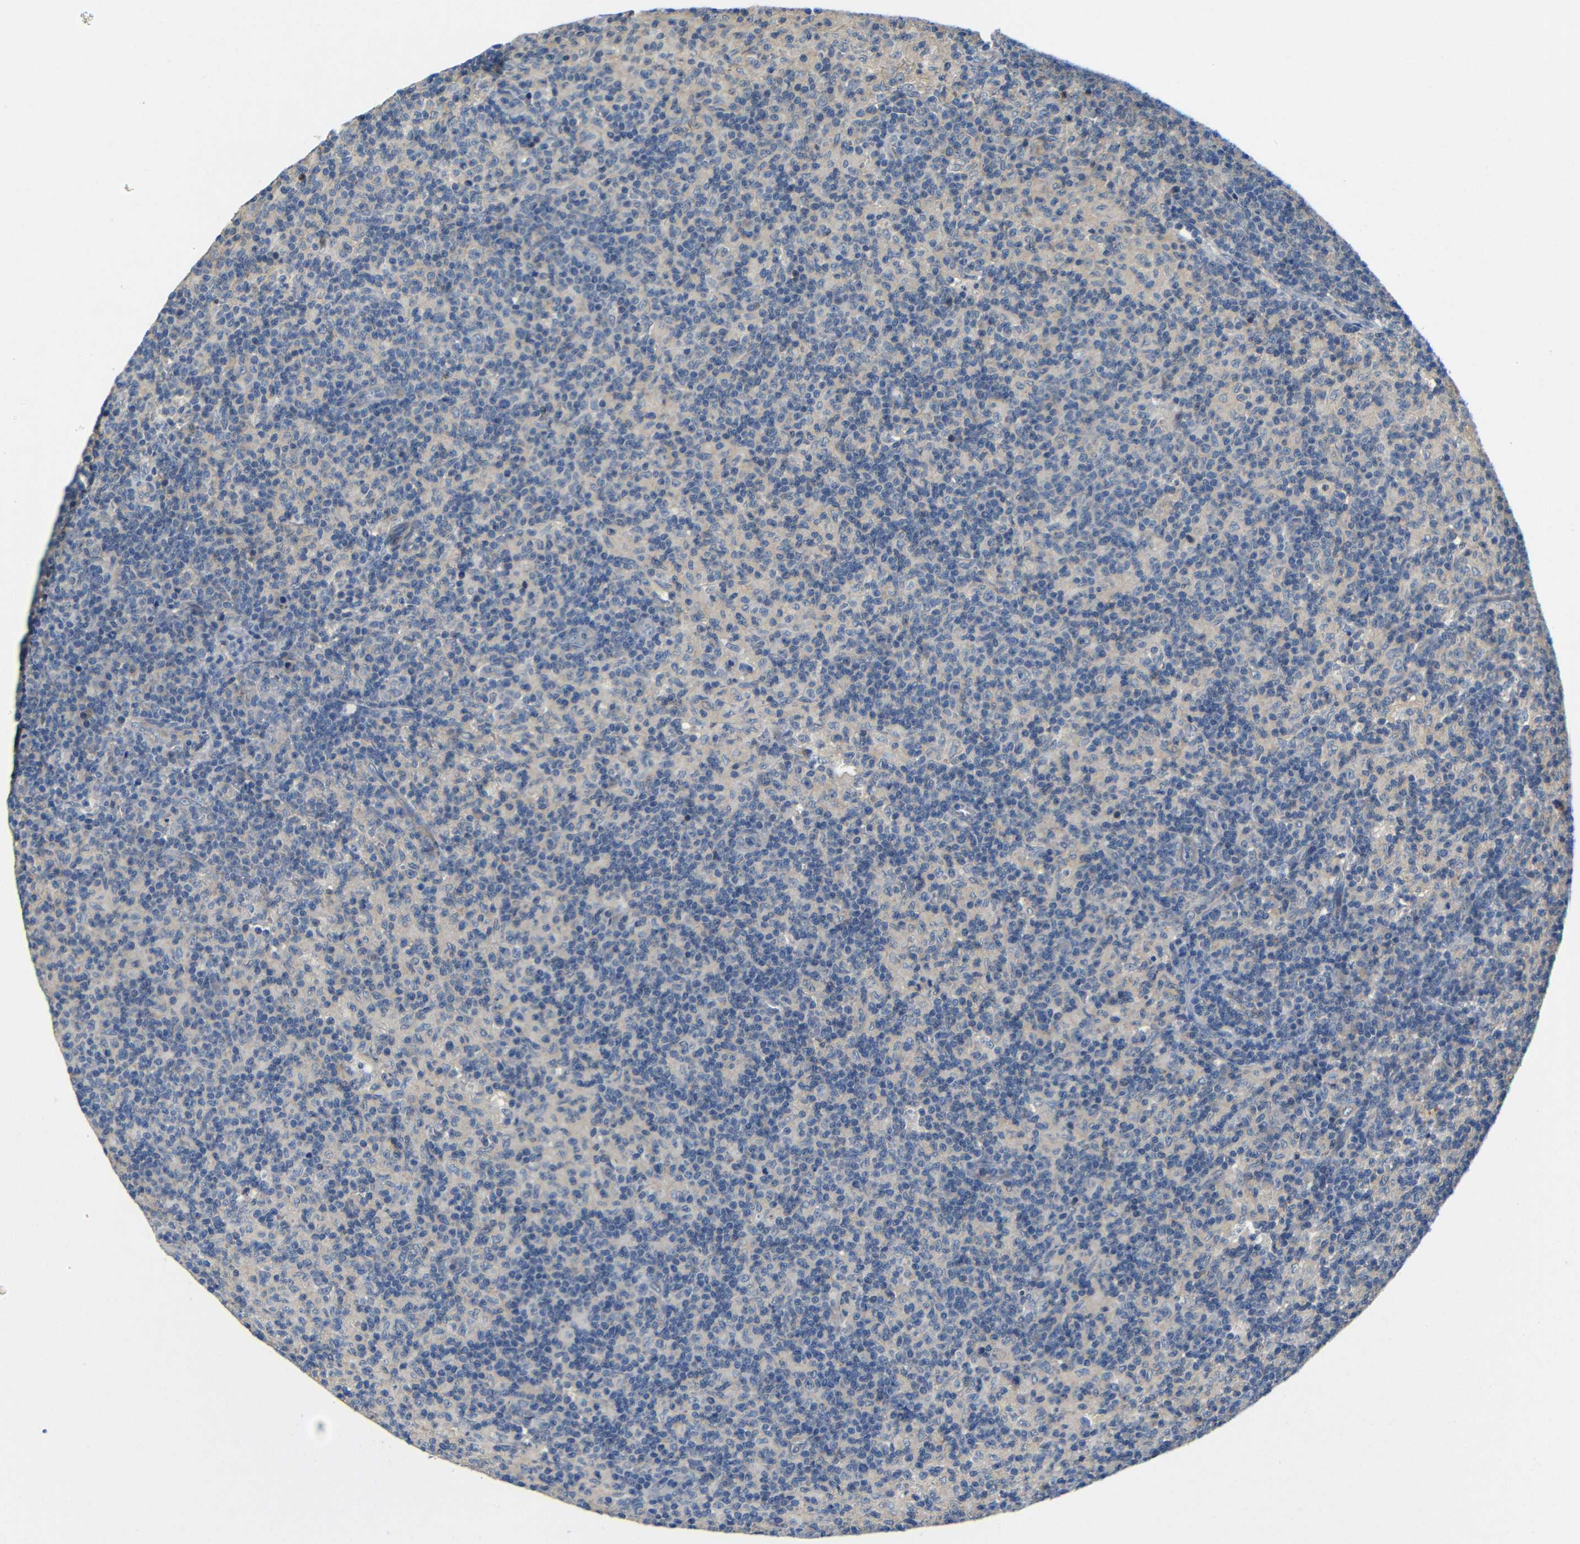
{"staining": {"intensity": "negative", "quantity": "none", "location": "none"}, "tissue": "lymph node", "cell_type": "Germinal center cells", "image_type": "normal", "snomed": [{"axis": "morphology", "description": "Normal tissue, NOS"}, {"axis": "morphology", "description": "Inflammation, NOS"}, {"axis": "topography", "description": "Lymph node"}], "caption": "High magnification brightfield microscopy of unremarkable lymph node stained with DAB (brown) and counterstained with hematoxylin (blue): germinal center cells show no significant positivity. (DAB (3,3'-diaminobenzidine) immunohistochemistry with hematoxylin counter stain).", "gene": "ZNF90", "patient": {"sex": "male", "age": 55}}